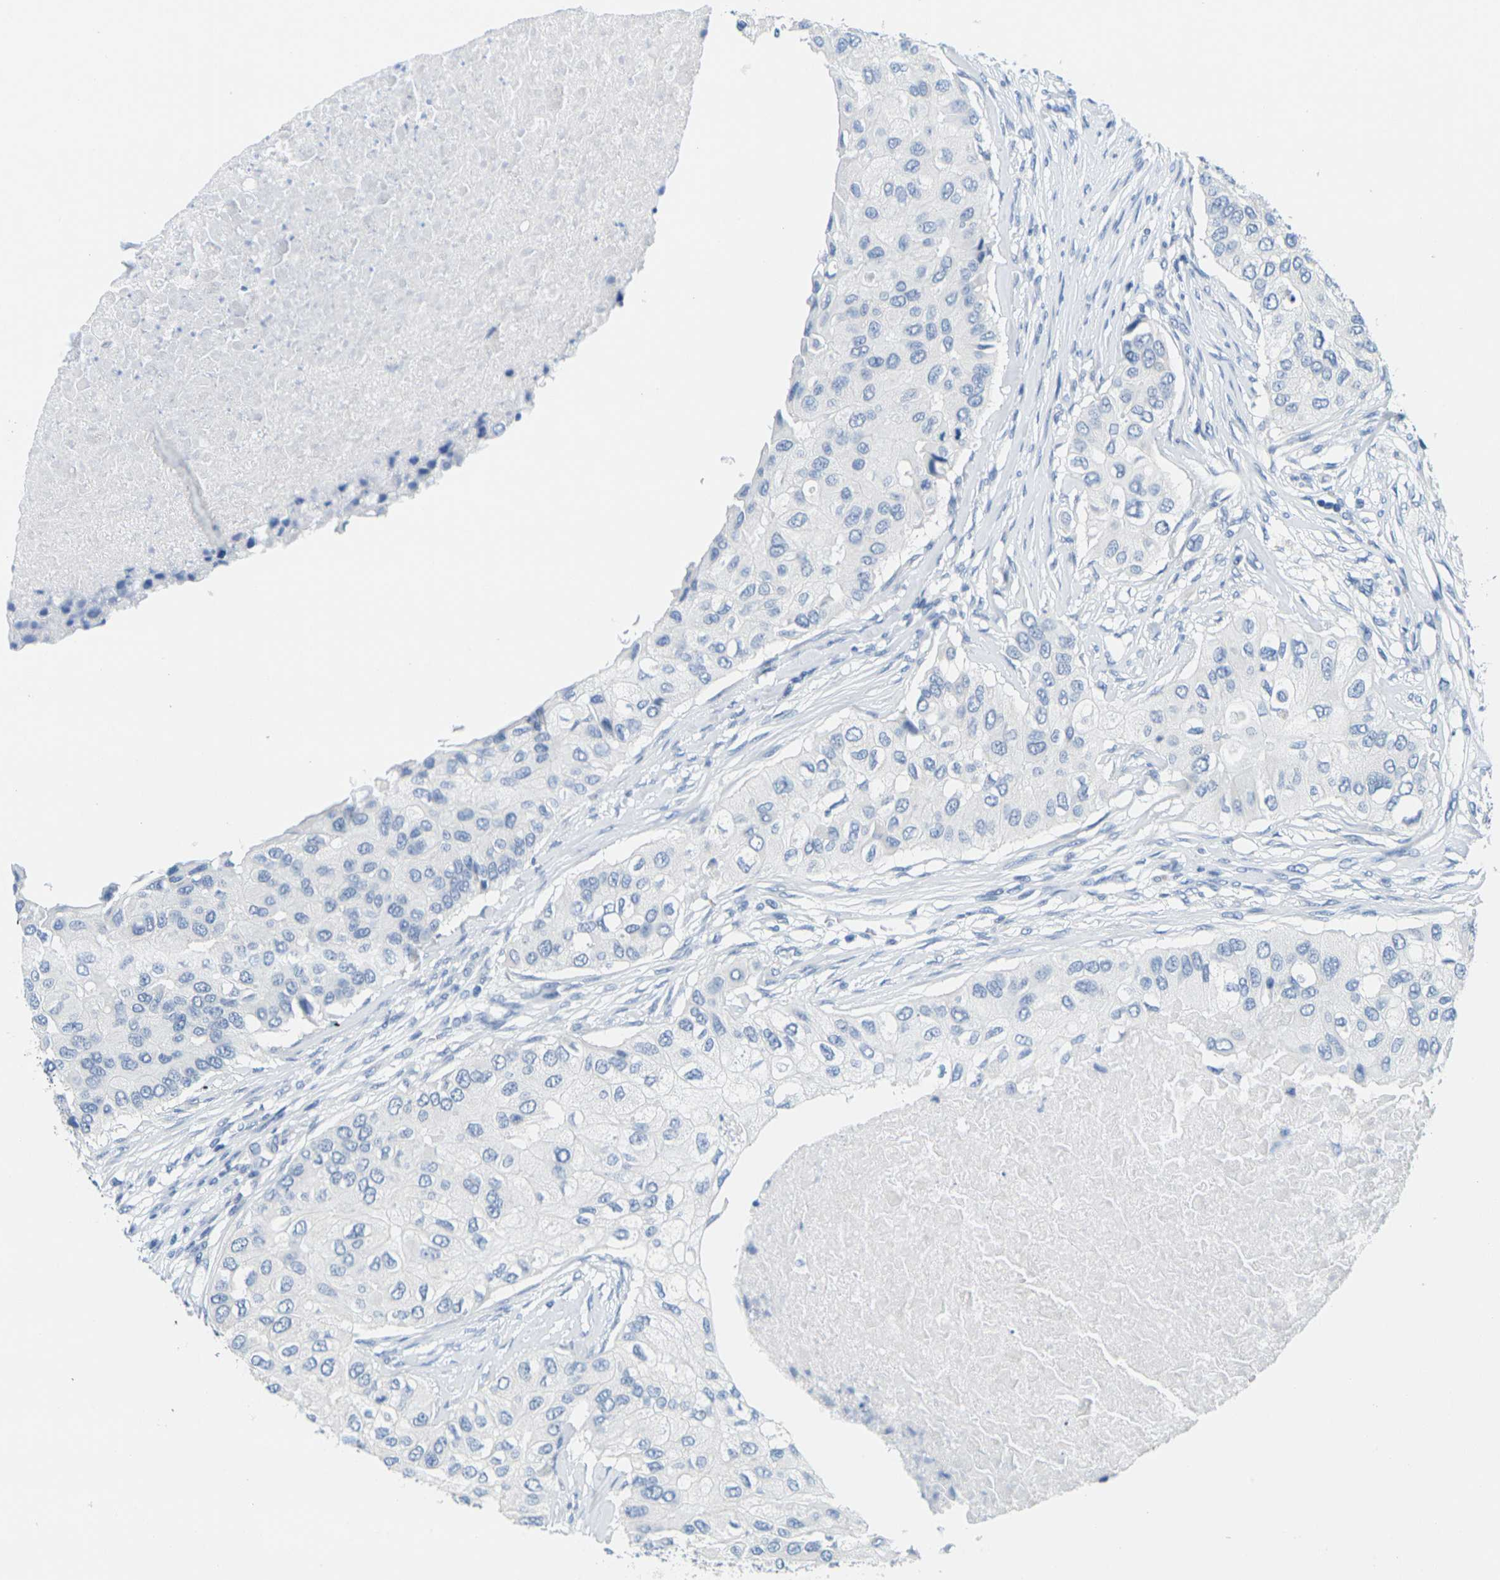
{"staining": {"intensity": "negative", "quantity": "none", "location": "none"}, "tissue": "breast cancer", "cell_type": "Tumor cells", "image_type": "cancer", "snomed": [{"axis": "morphology", "description": "Normal tissue, NOS"}, {"axis": "morphology", "description": "Duct carcinoma"}, {"axis": "topography", "description": "Breast"}], "caption": "Immunohistochemical staining of human breast cancer reveals no significant expression in tumor cells.", "gene": "FAM3D", "patient": {"sex": "female", "age": 49}}